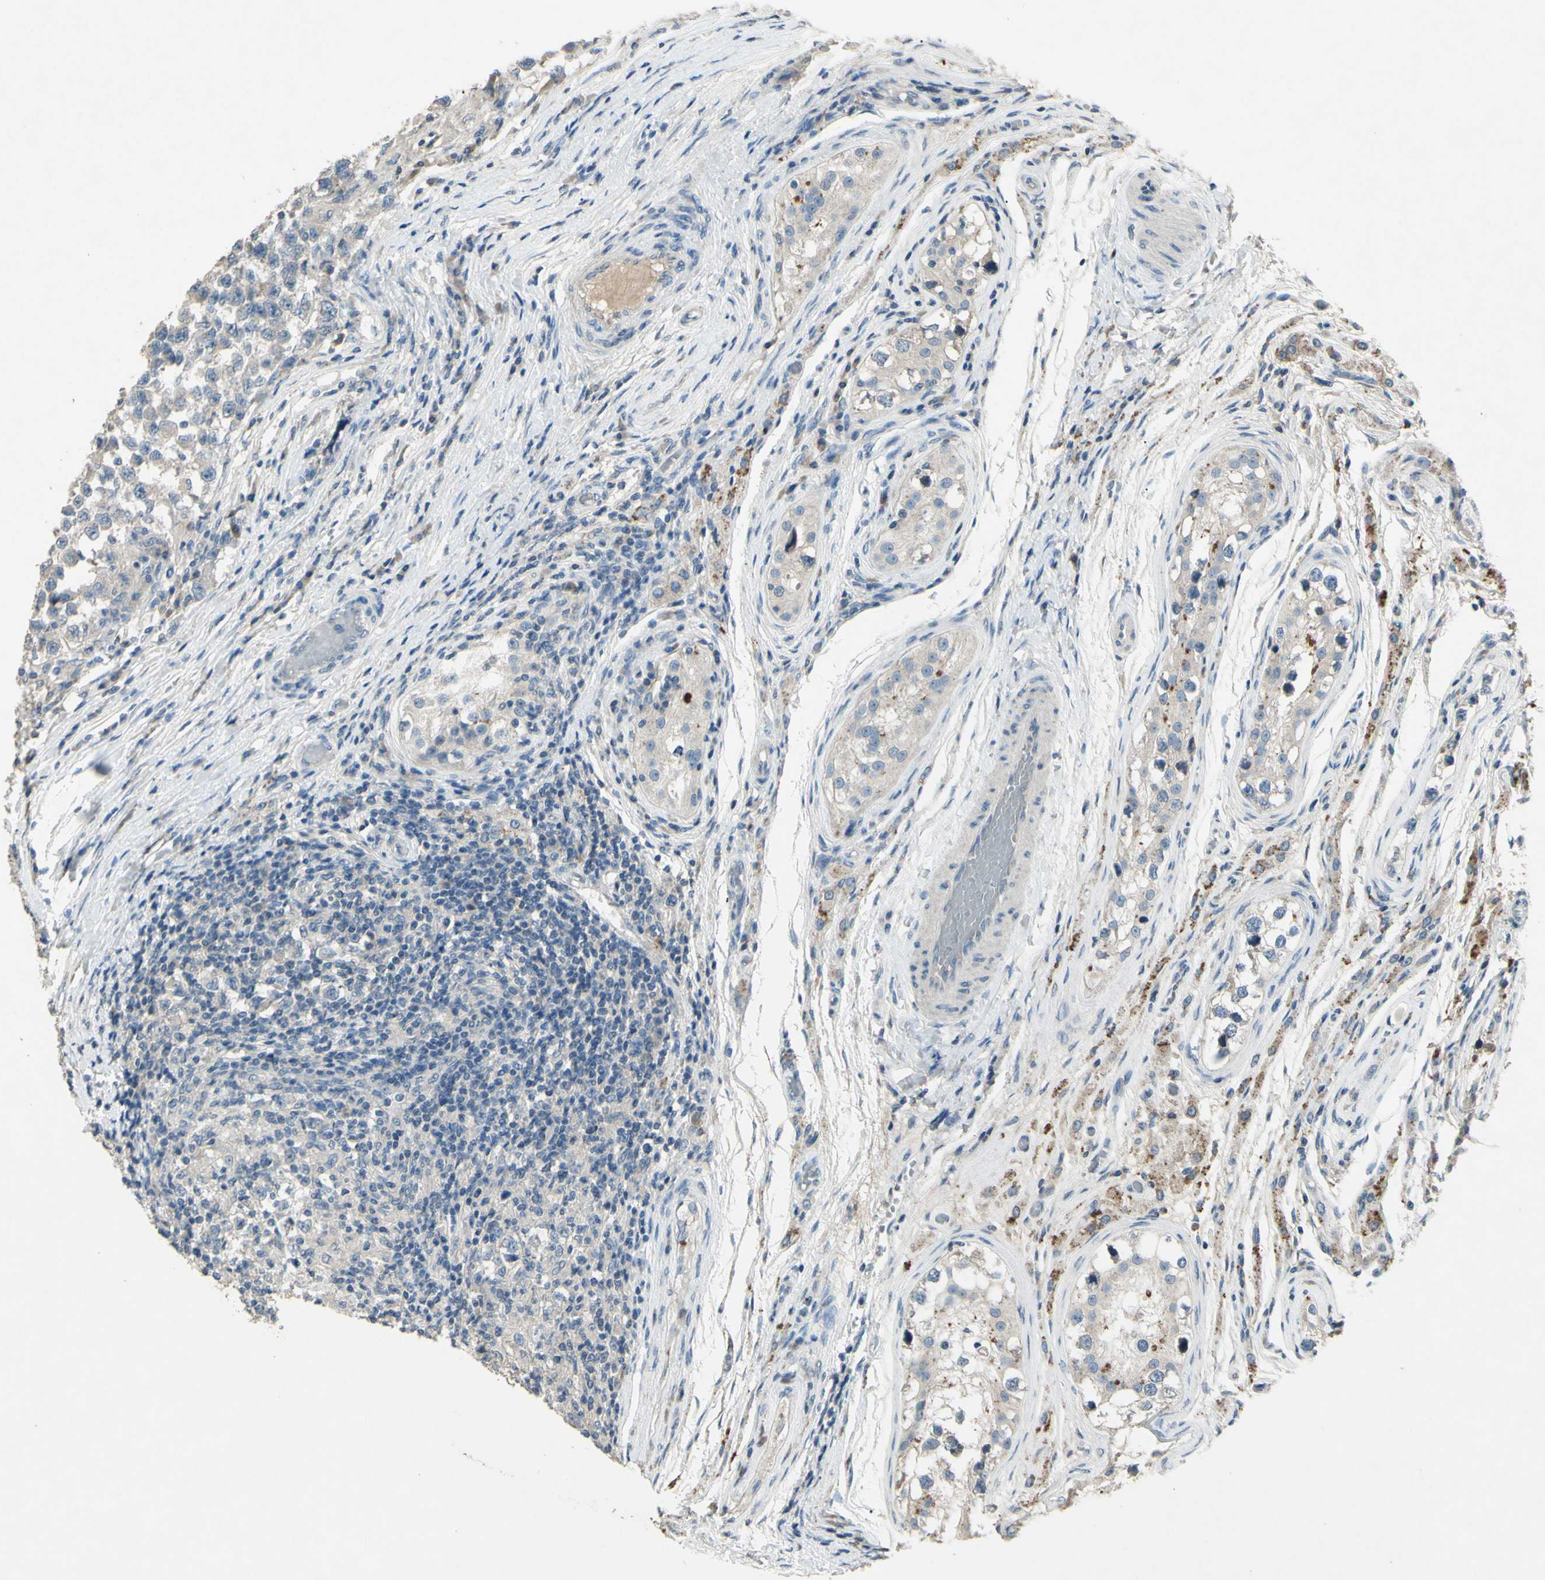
{"staining": {"intensity": "weak", "quantity": "25%-75%", "location": "cytoplasmic/membranous"}, "tissue": "testis cancer", "cell_type": "Tumor cells", "image_type": "cancer", "snomed": [{"axis": "morphology", "description": "Carcinoma, Embryonal, NOS"}, {"axis": "topography", "description": "Testis"}], "caption": "Immunohistochemistry (IHC) (DAB (3,3'-diaminobenzidine)) staining of human embryonal carcinoma (testis) displays weak cytoplasmic/membranous protein staining in about 25%-75% of tumor cells.", "gene": "TIMM21", "patient": {"sex": "male", "age": 21}}